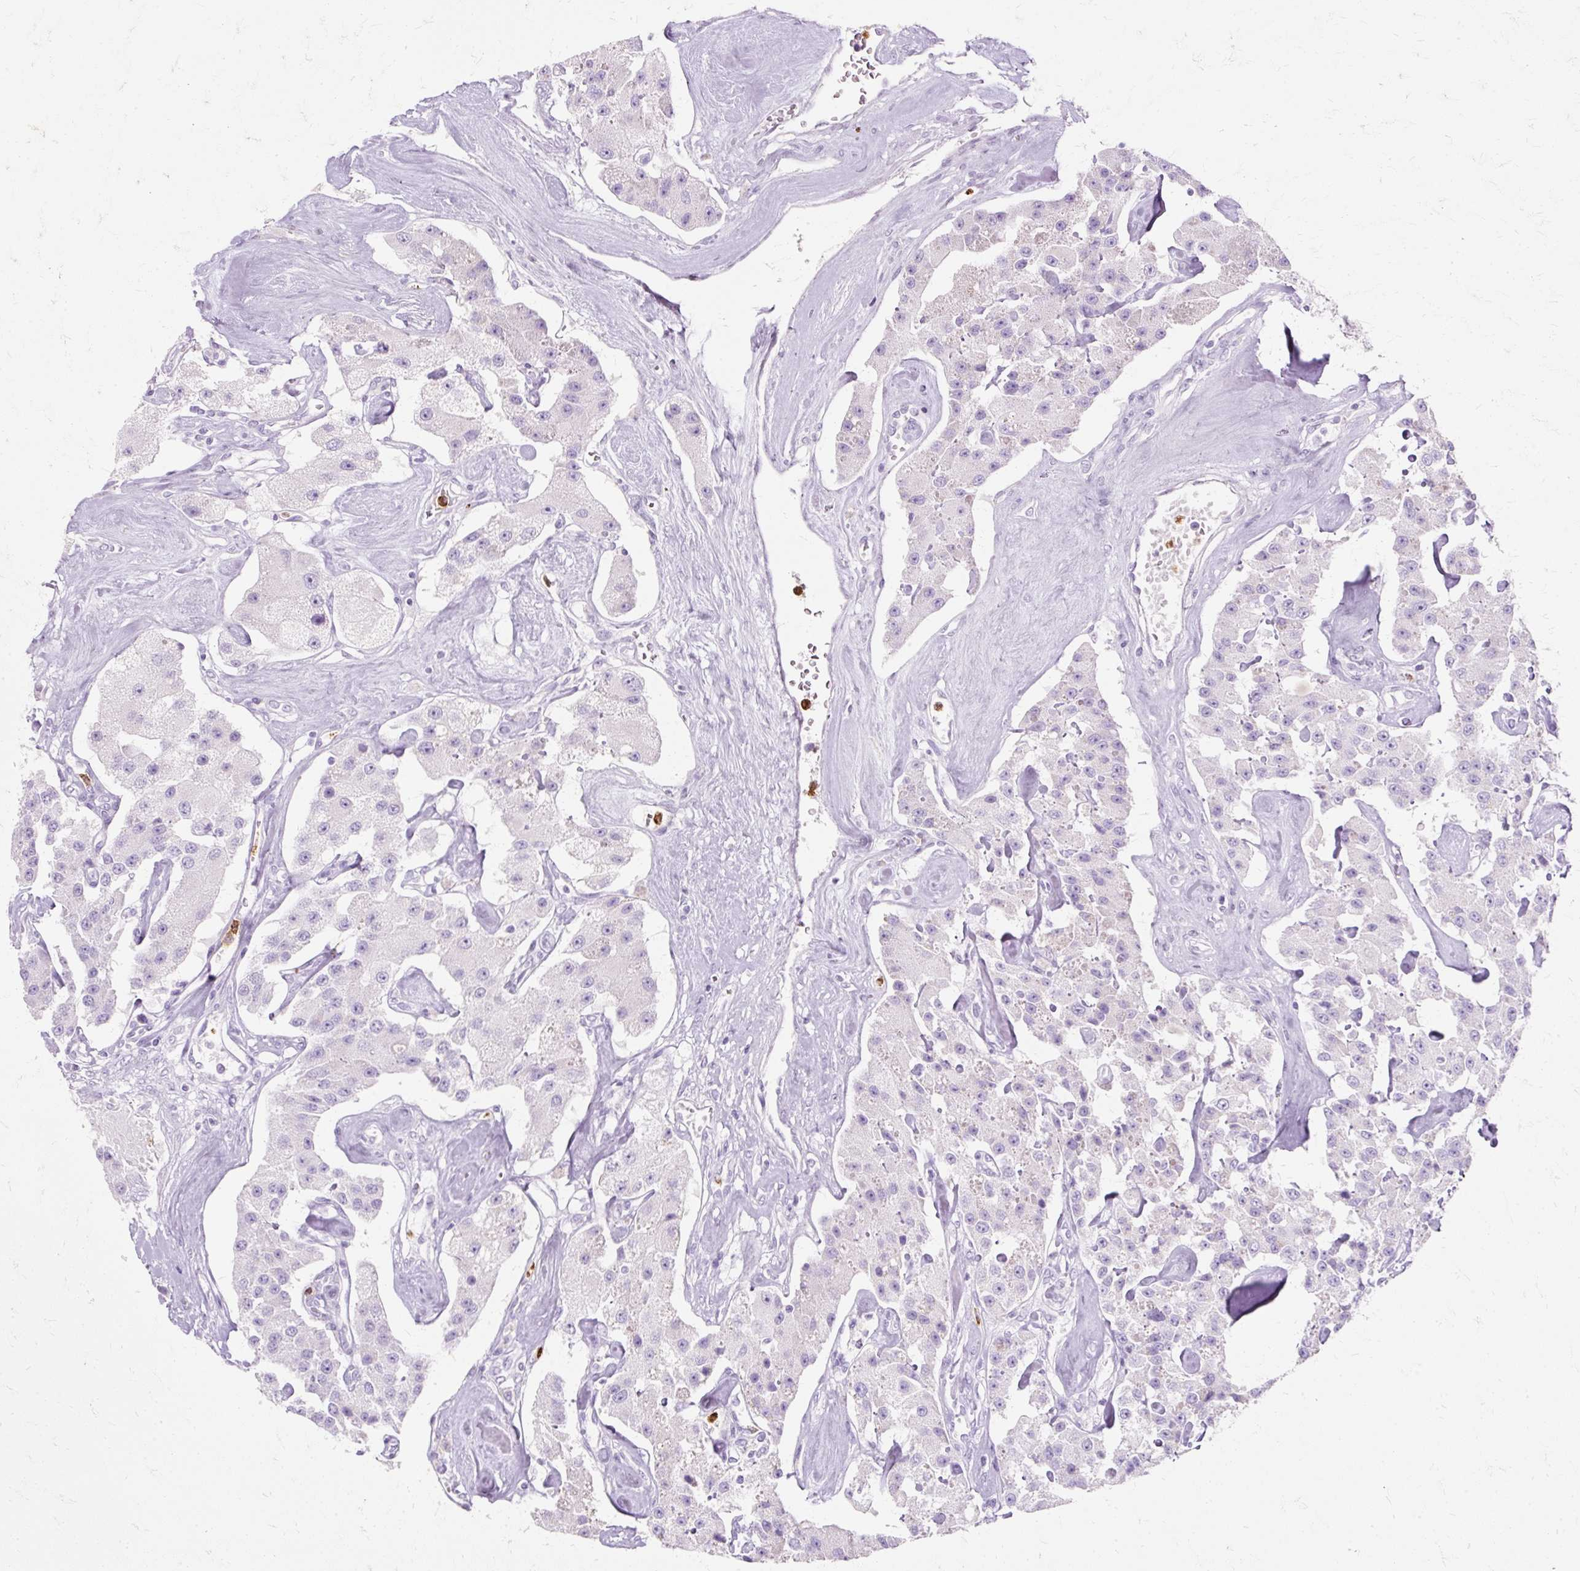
{"staining": {"intensity": "negative", "quantity": "none", "location": "none"}, "tissue": "carcinoid", "cell_type": "Tumor cells", "image_type": "cancer", "snomed": [{"axis": "morphology", "description": "Carcinoid, malignant, NOS"}, {"axis": "topography", "description": "Pancreas"}], "caption": "An image of malignant carcinoid stained for a protein exhibits no brown staining in tumor cells. (Brightfield microscopy of DAB immunohistochemistry (IHC) at high magnification).", "gene": "DEFA1", "patient": {"sex": "male", "age": 41}}